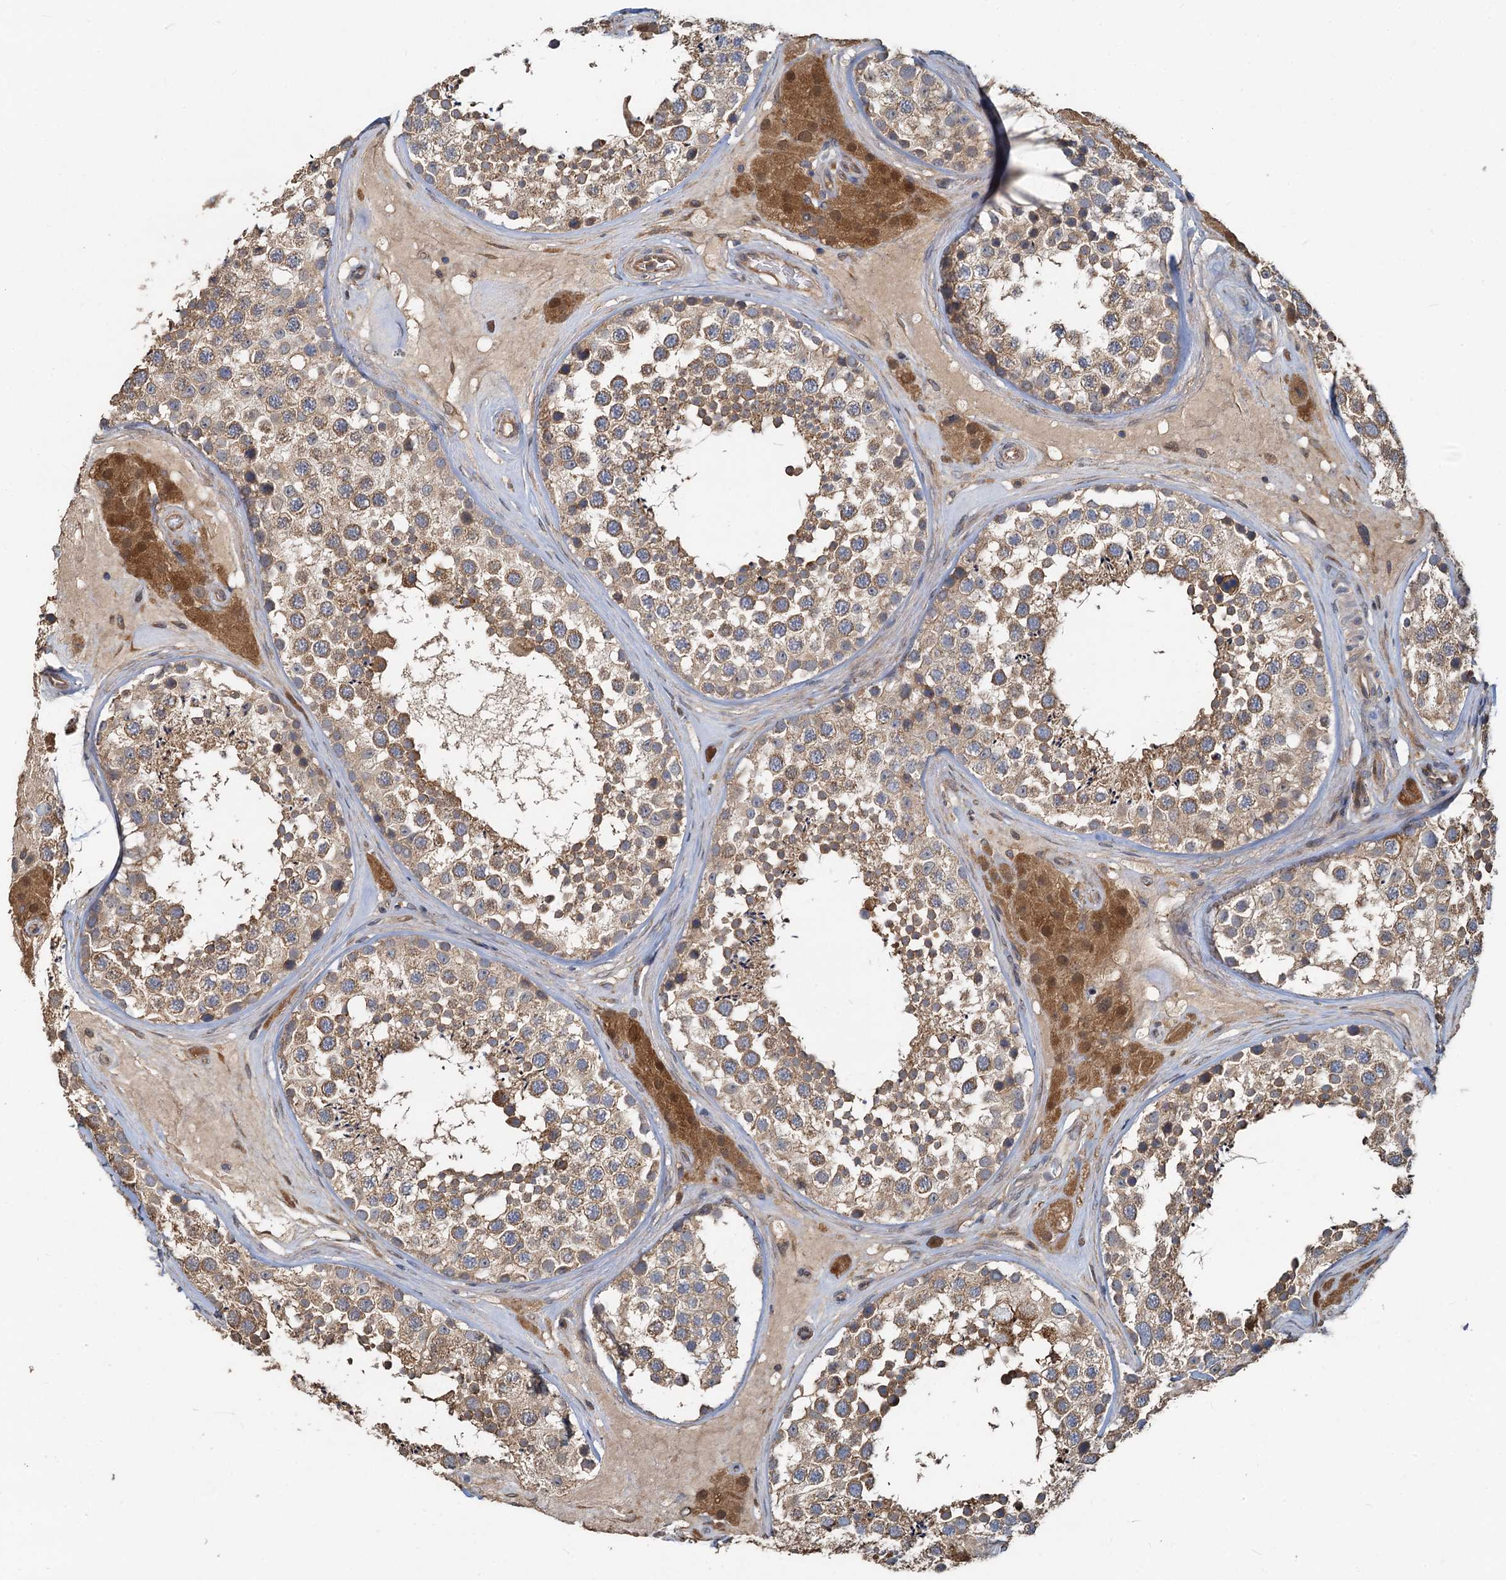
{"staining": {"intensity": "moderate", "quantity": ">75%", "location": "cytoplasmic/membranous"}, "tissue": "testis", "cell_type": "Cells in seminiferous ducts", "image_type": "normal", "snomed": [{"axis": "morphology", "description": "Normal tissue, NOS"}, {"axis": "topography", "description": "Testis"}], "caption": "Immunohistochemical staining of benign testis exhibits moderate cytoplasmic/membranous protein staining in approximately >75% of cells in seminiferous ducts.", "gene": "HYI", "patient": {"sex": "male", "age": 46}}